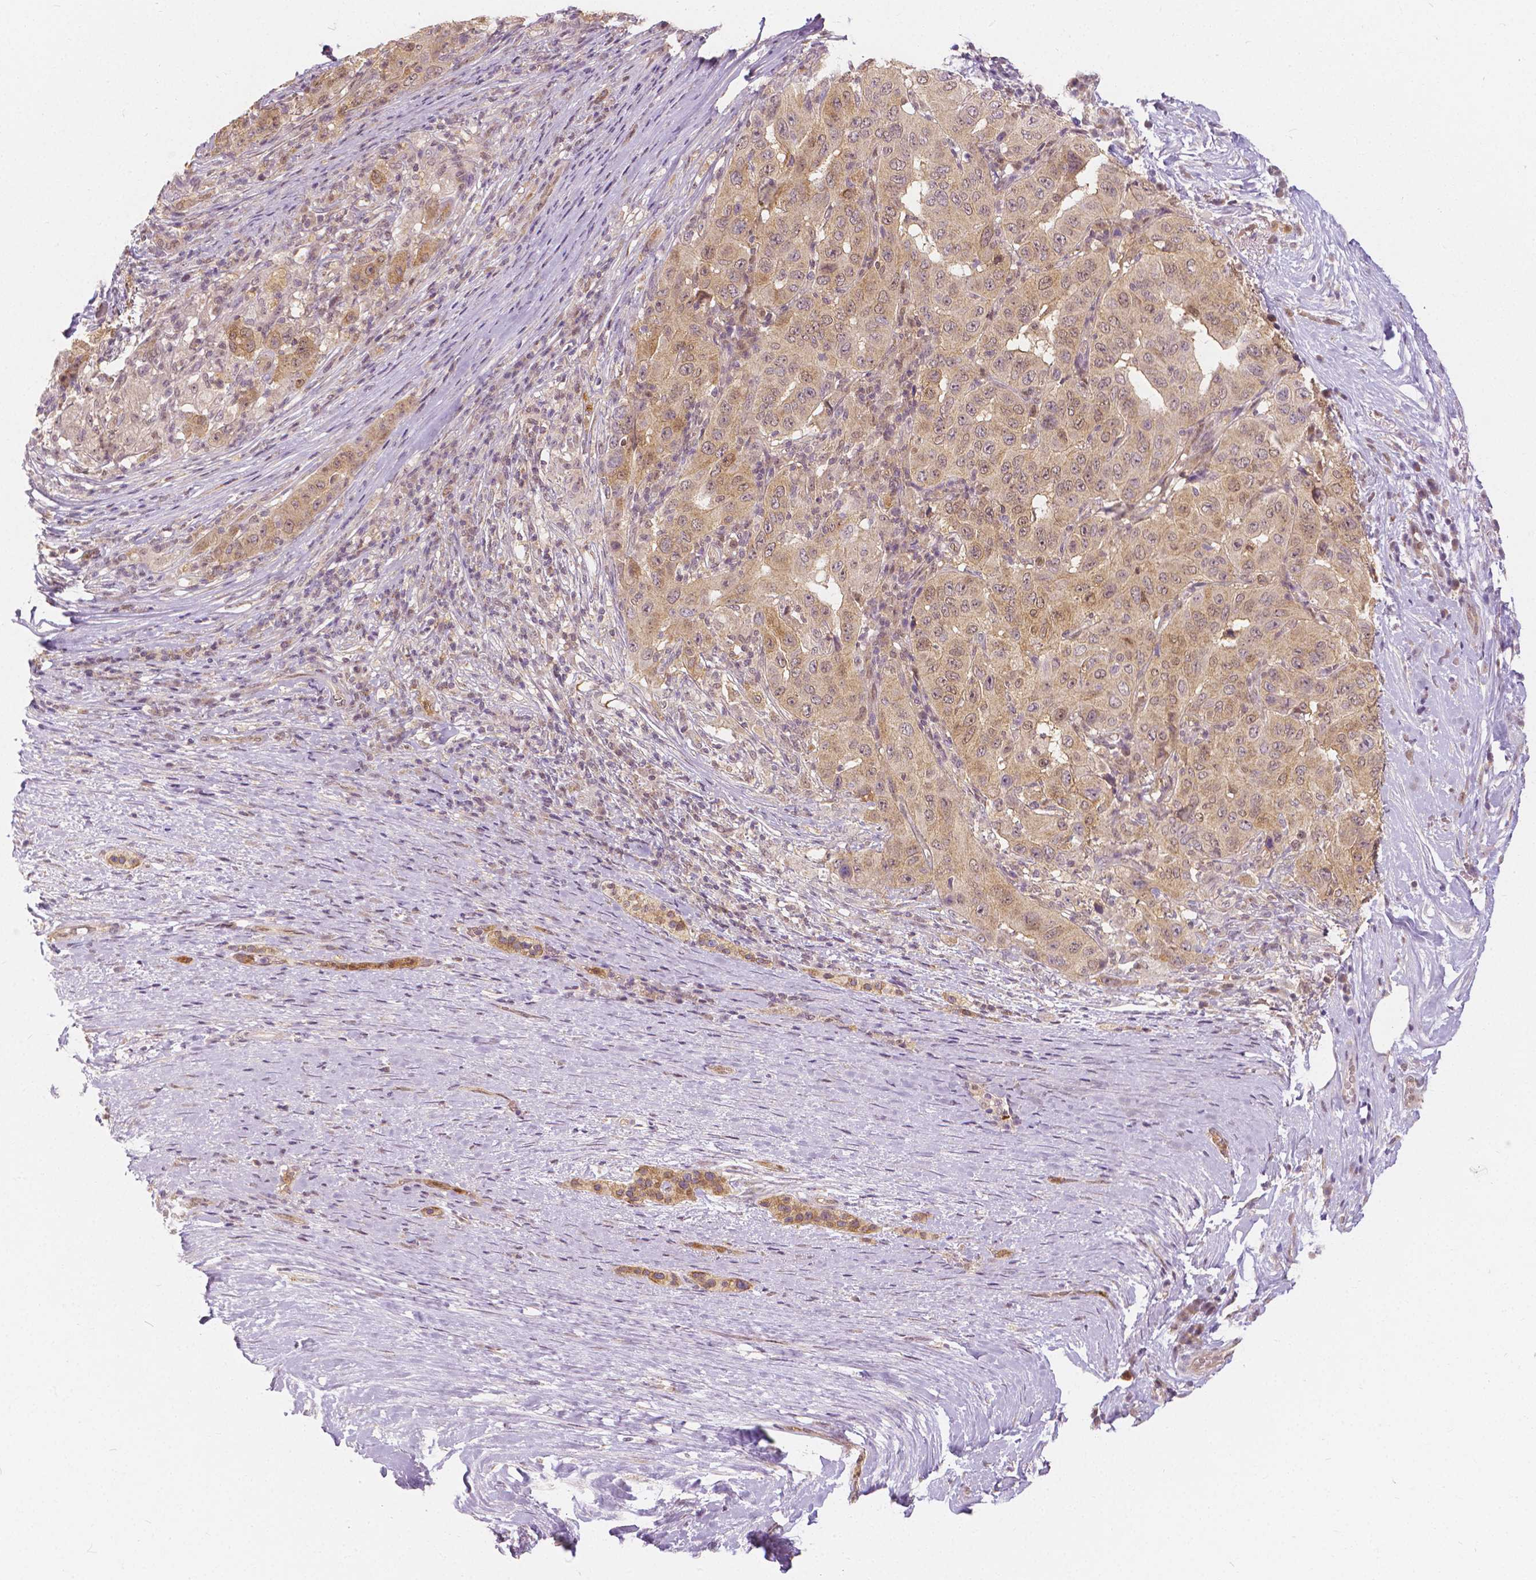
{"staining": {"intensity": "moderate", "quantity": ">75%", "location": "cytoplasmic/membranous,nuclear"}, "tissue": "pancreatic cancer", "cell_type": "Tumor cells", "image_type": "cancer", "snomed": [{"axis": "morphology", "description": "Adenocarcinoma, NOS"}, {"axis": "topography", "description": "Pancreas"}], "caption": "An image showing moderate cytoplasmic/membranous and nuclear expression in about >75% of tumor cells in pancreatic adenocarcinoma, as visualized by brown immunohistochemical staining.", "gene": "NAPRT", "patient": {"sex": "male", "age": 63}}